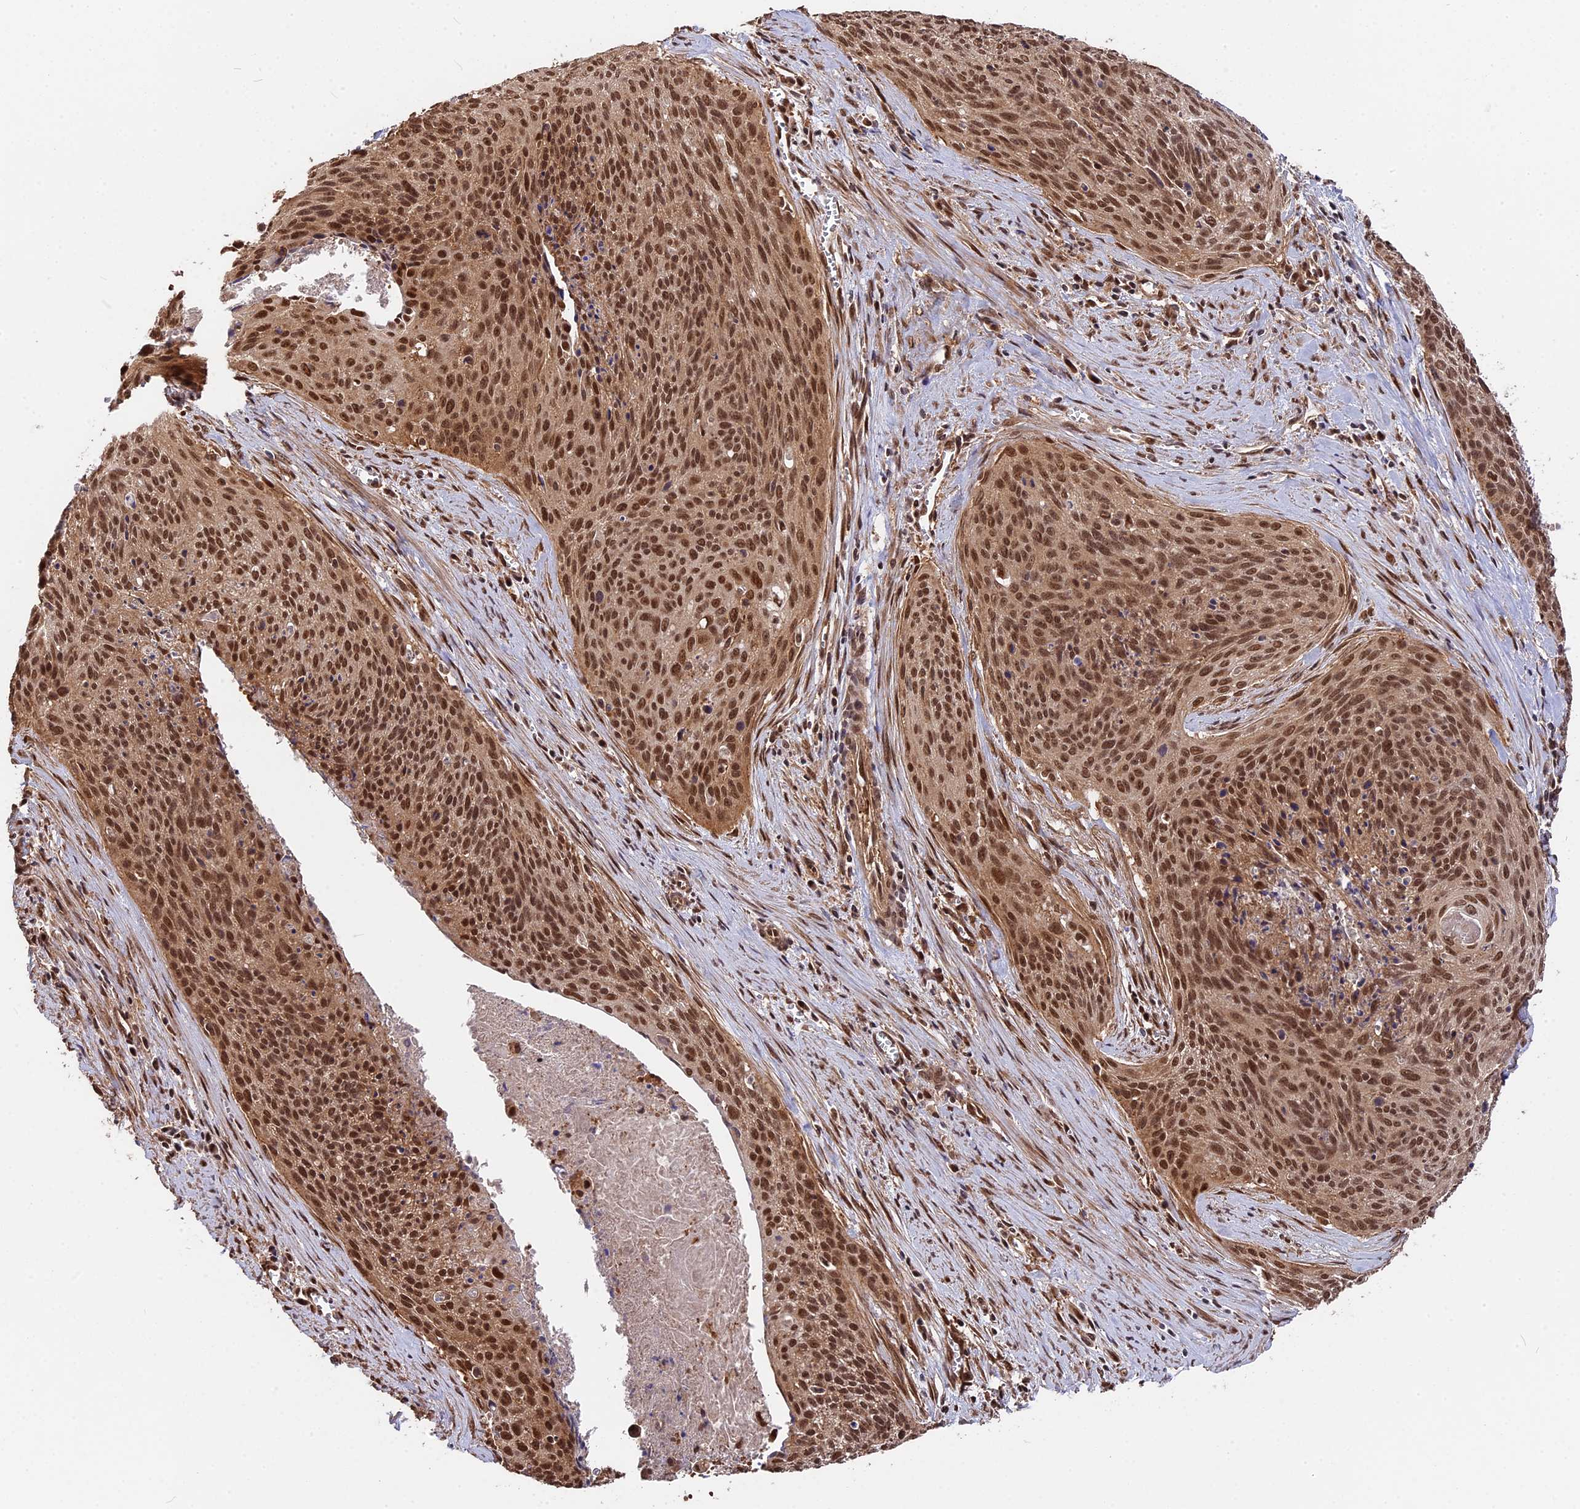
{"staining": {"intensity": "moderate", "quantity": ">75%", "location": "nuclear"}, "tissue": "cervical cancer", "cell_type": "Tumor cells", "image_type": "cancer", "snomed": [{"axis": "morphology", "description": "Squamous cell carcinoma, NOS"}, {"axis": "topography", "description": "Cervix"}], "caption": "An image showing moderate nuclear positivity in approximately >75% of tumor cells in squamous cell carcinoma (cervical), as visualized by brown immunohistochemical staining.", "gene": "ADRM1", "patient": {"sex": "female", "age": 55}}